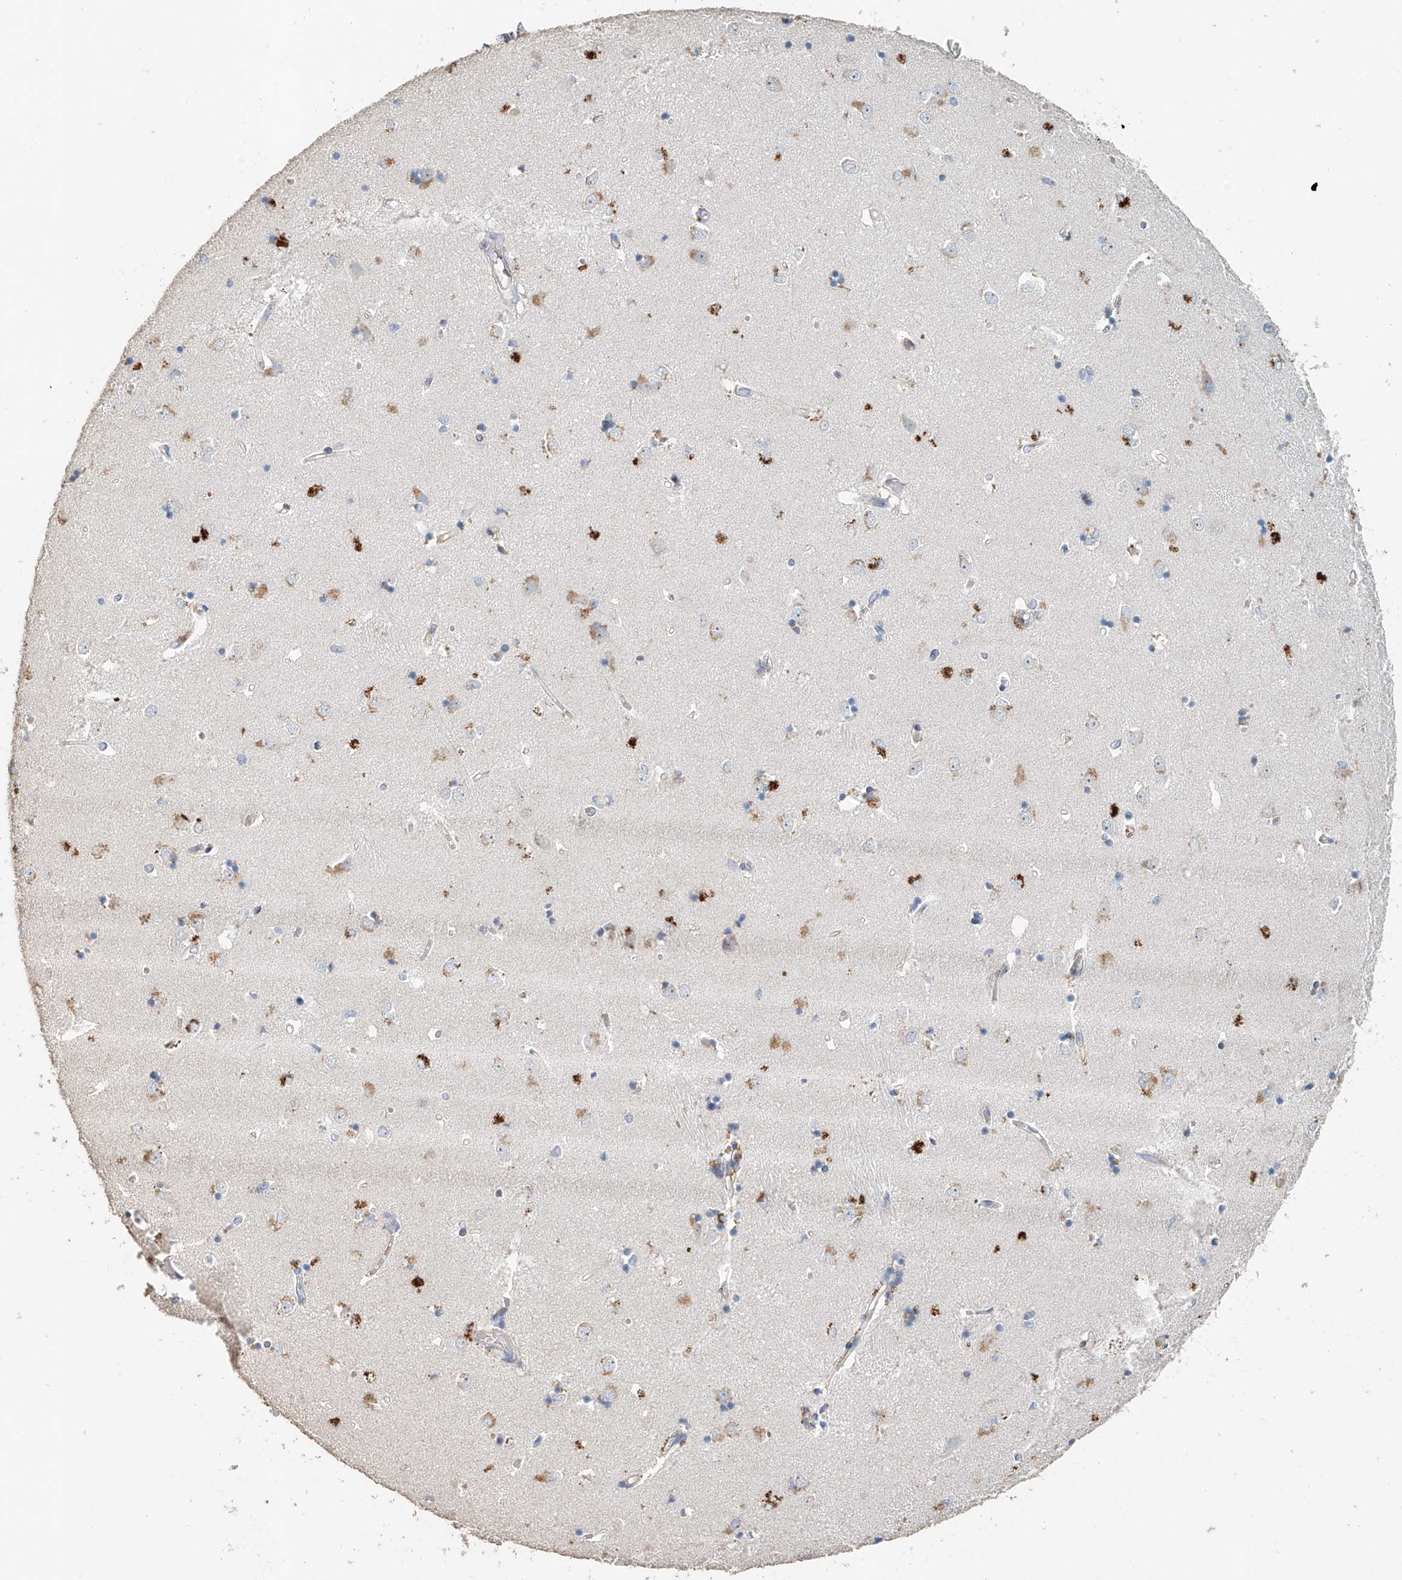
{"staining": {"intensity": "moderate", "quantity": "<25%", "location": "cytoplasmic/membranous"}, "tissue": "caudate", "cell_type": "Glial cells", "image_type": "normal", "snomed": [{"axis": "morphology", "description": "Normal tissue, NOS"}, {"axis": "topography", "description": "Lateral ventricle wall"}], "caption": "High-power microscopy captured an immunohistochemistry (IHC) histopathology image of benign caudate, revealing moderate cytoplasmic/membranous positivity in approximately <25% of glial cells. Using DAB (3,3'-diaminobenzidine) (brown) and hematoxylin (blue) stains, captured at high magnification using brightfield microscopy.", "gene": "TRIM47", "patient": {"sex": "male", "age": 45}}